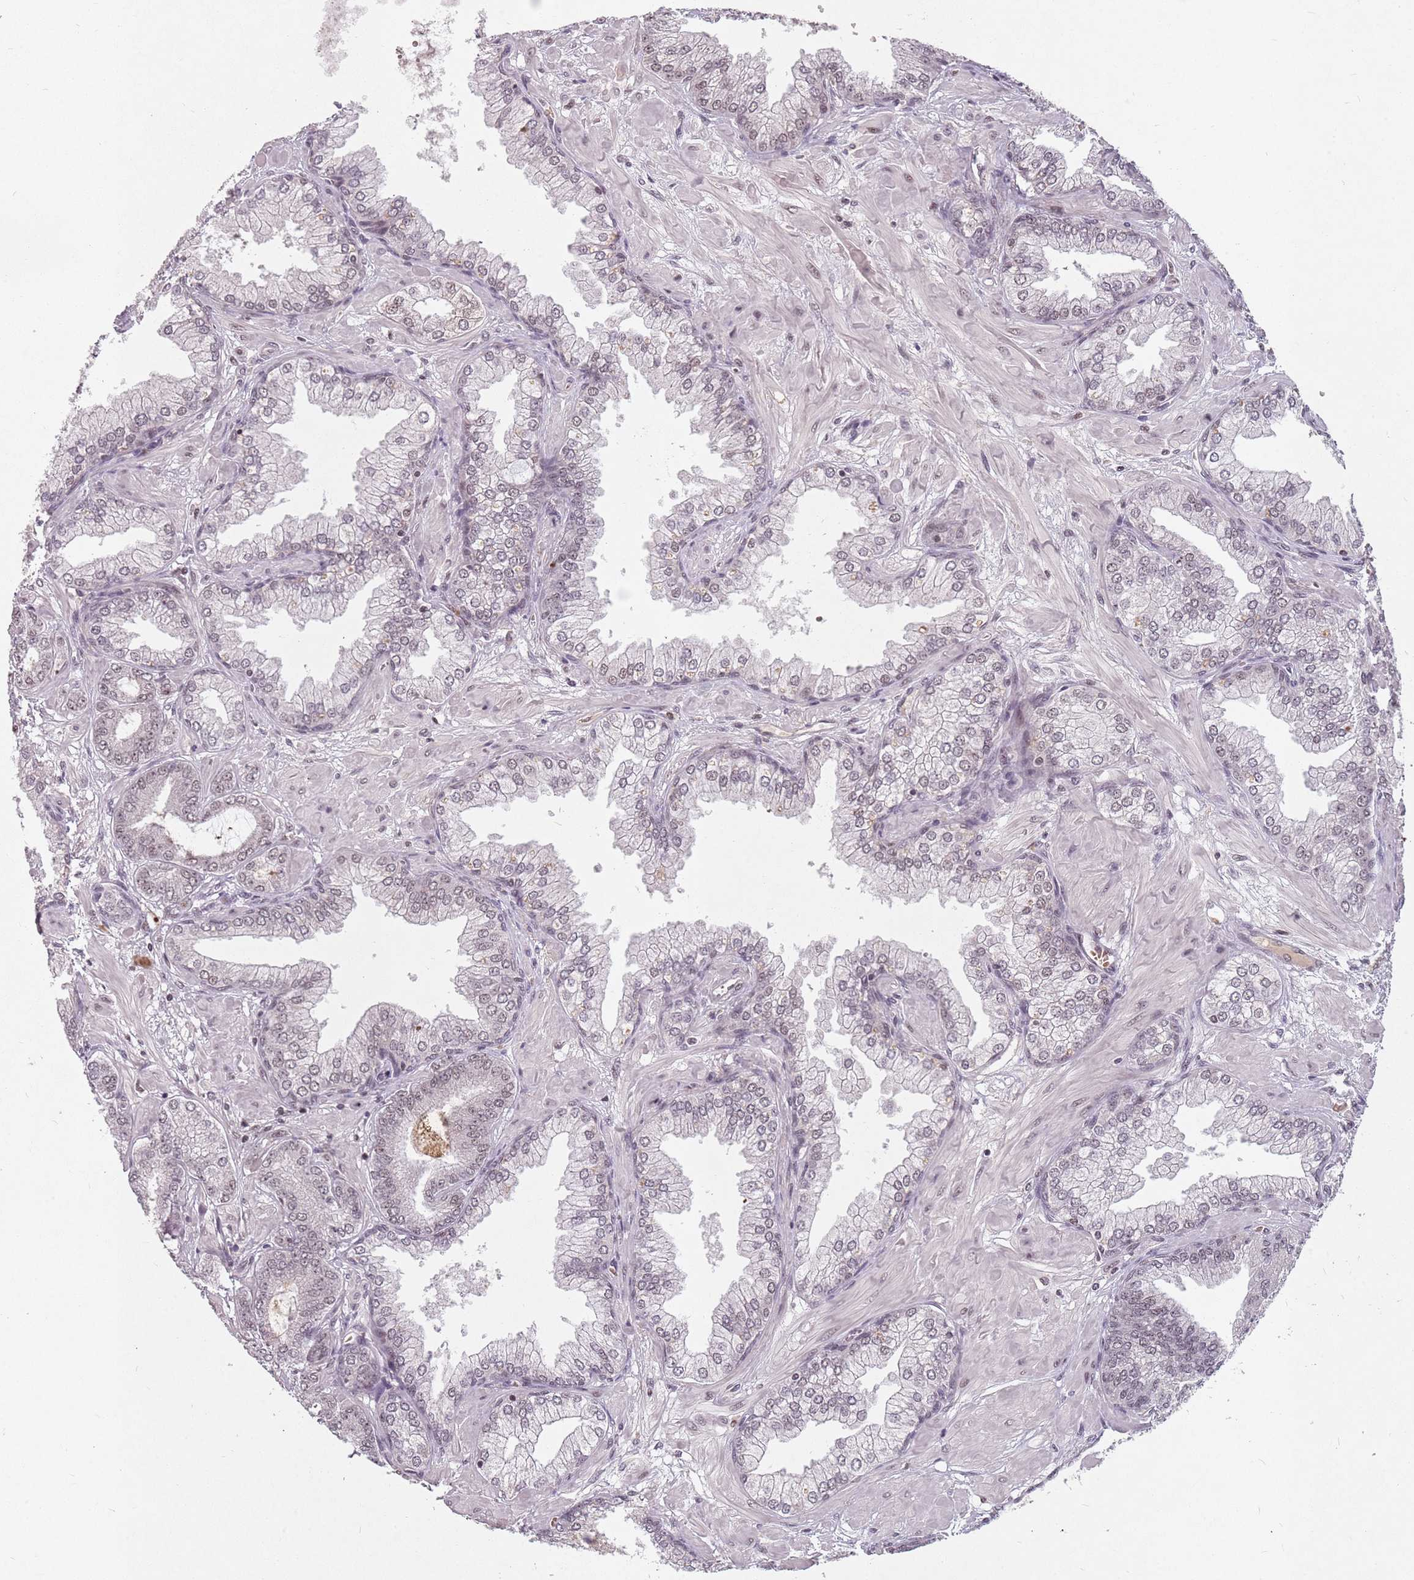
{"staining": {"intensity": "weak", "quantity": "25%-75%", "location": "nuclear"}, "tissue": "prostate cancer", "cell_type": "Tumor cells", "image_type": "cancer", "snomed": [{"axis": "morphology", "description": "Adenocarcinoma, Low grade"}, {"axis": "topography", "description": "Prostate"}], "caption": "The micrograph reveals staining of adenocarcinoma (low-grade) (prostate), revealing weak nuclear protein staining (brown color) within tumor cells.", "gene": "NCBP1", "patient": {"sex": "male", "age": 55}}